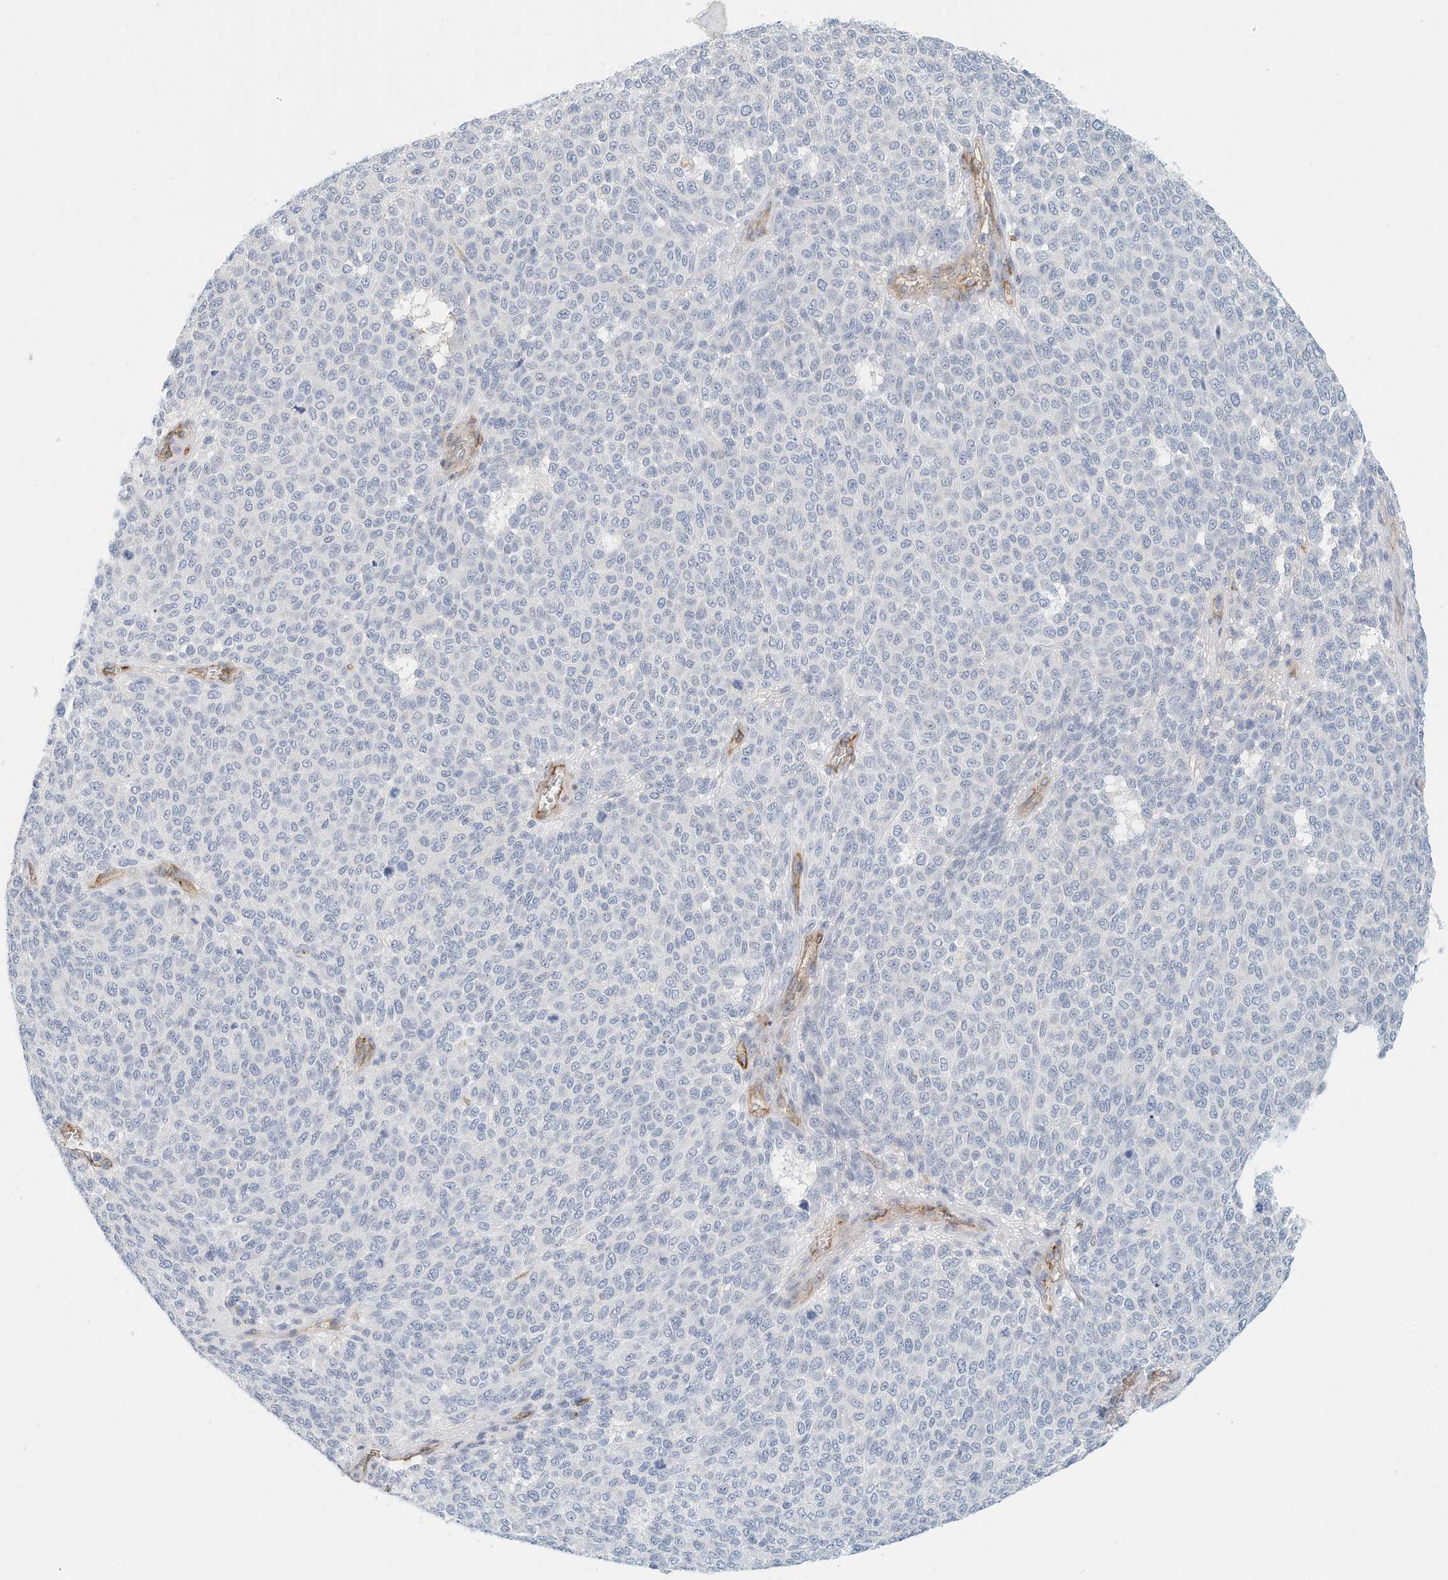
{"staining": {"intensity": "negative", "quantity": "none", "location": "none"}, "tissue": "melanoma", "cell_type": "Tumor cells", "image_type": "cancer", "snomed": [{"axis": "morphology", "description": "Malignant melanoma, NOS"}, {"axis": "topography", "description": "Skin"}], "caption": "Immunohistochemistry (IHC) of human malignant melanoma exhibits no expression in tumor cells.", "gene": "ARHGAP28", "patient": {"sex": "male", "age": 49}}